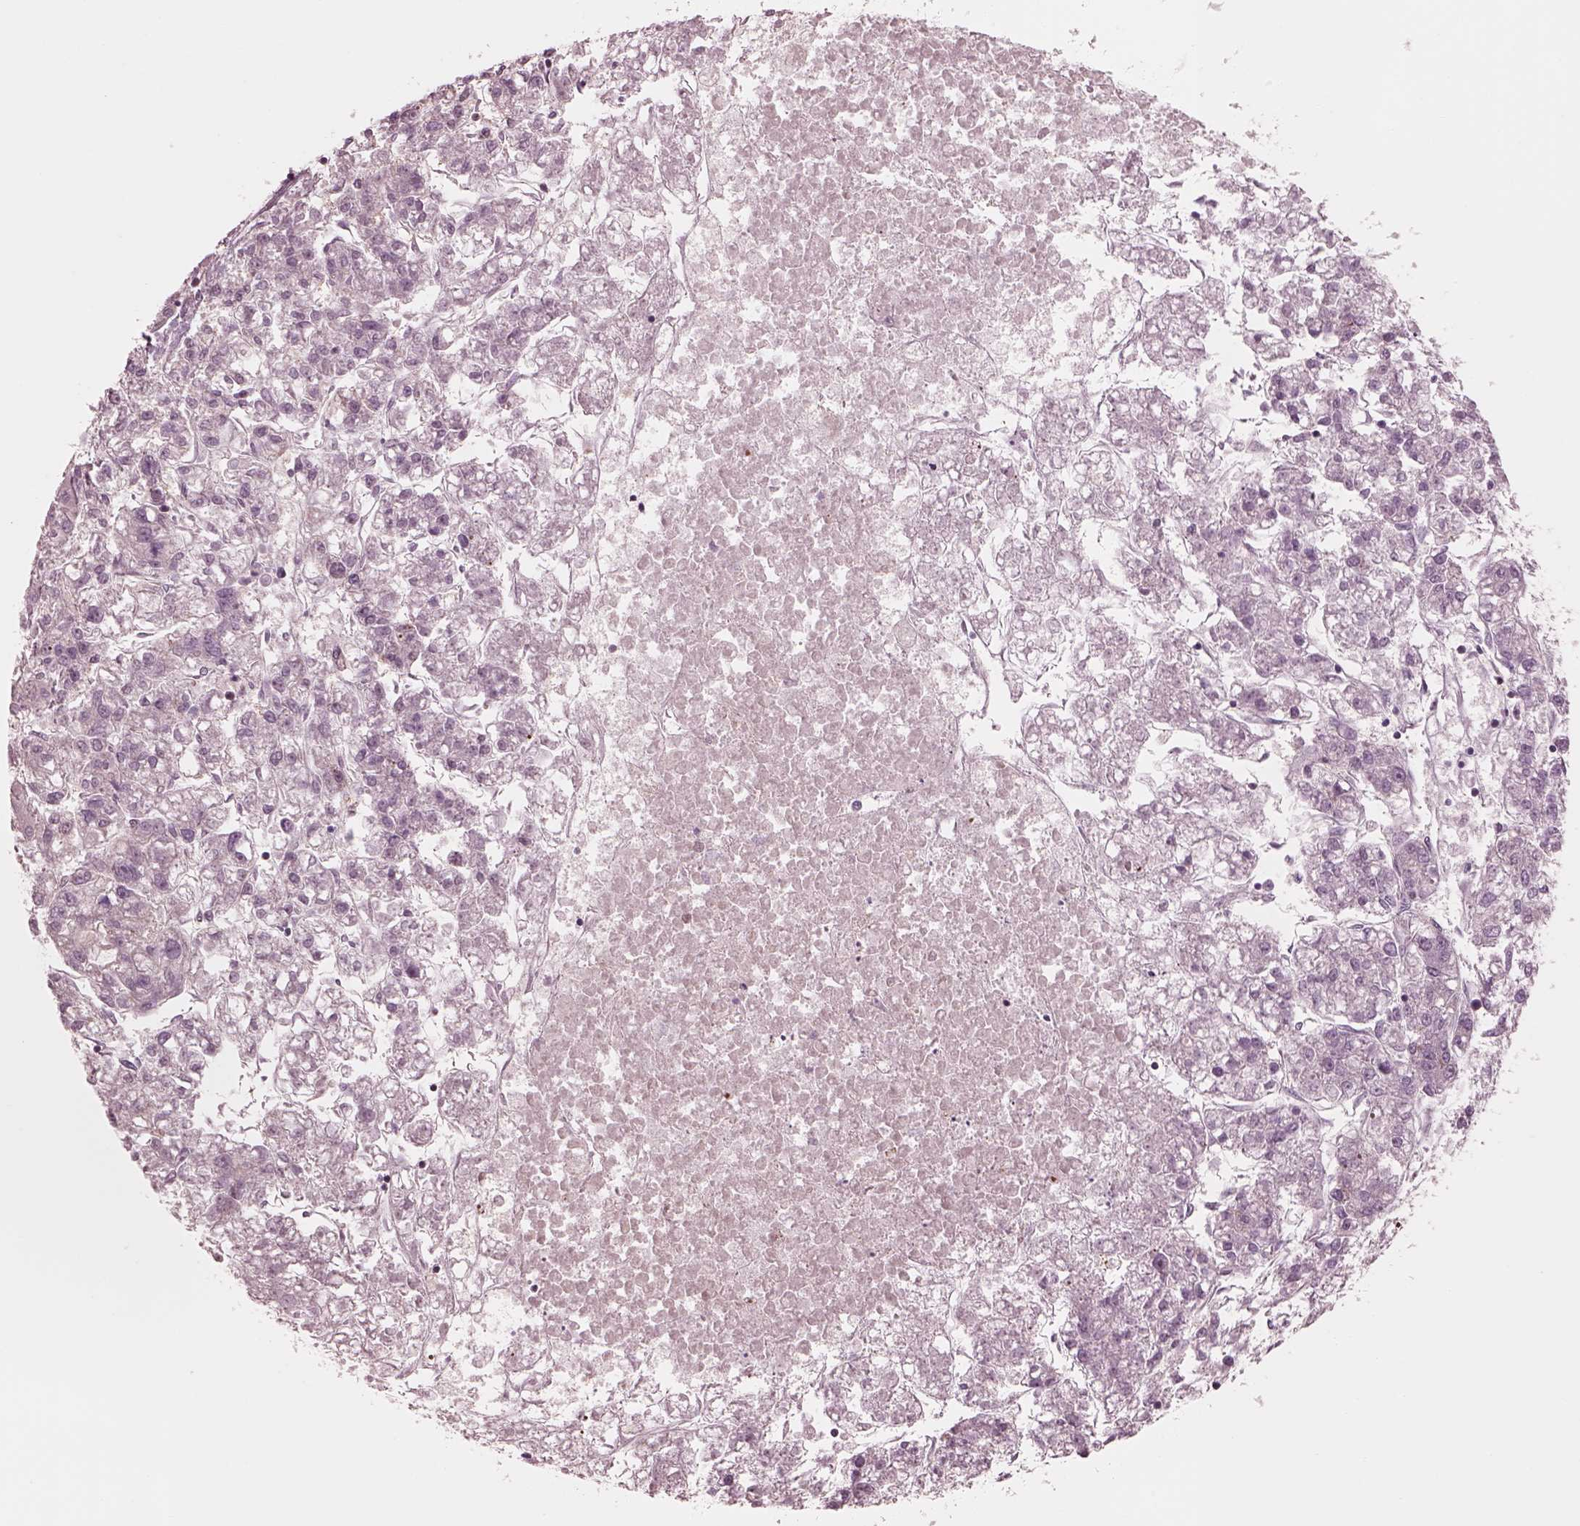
{"staining": {"intensity": "negative", "quantity": "none", "location": "none"}, "tissue": "liver cancer", "cell_type": "Tumor cells", "image_type": "cancer", "snomed": [{"axis": "morphology", "description": "Carcinoma, Hepatocellular, NOS"}, {"axis": "topography", "description": "Liver"}], "caption": "DAB immunohistochemical staining of human liver cancer displays no significant staining in tumor cells.", "gene": "STK33", "patient": {"sex": "male", "age": 56}}